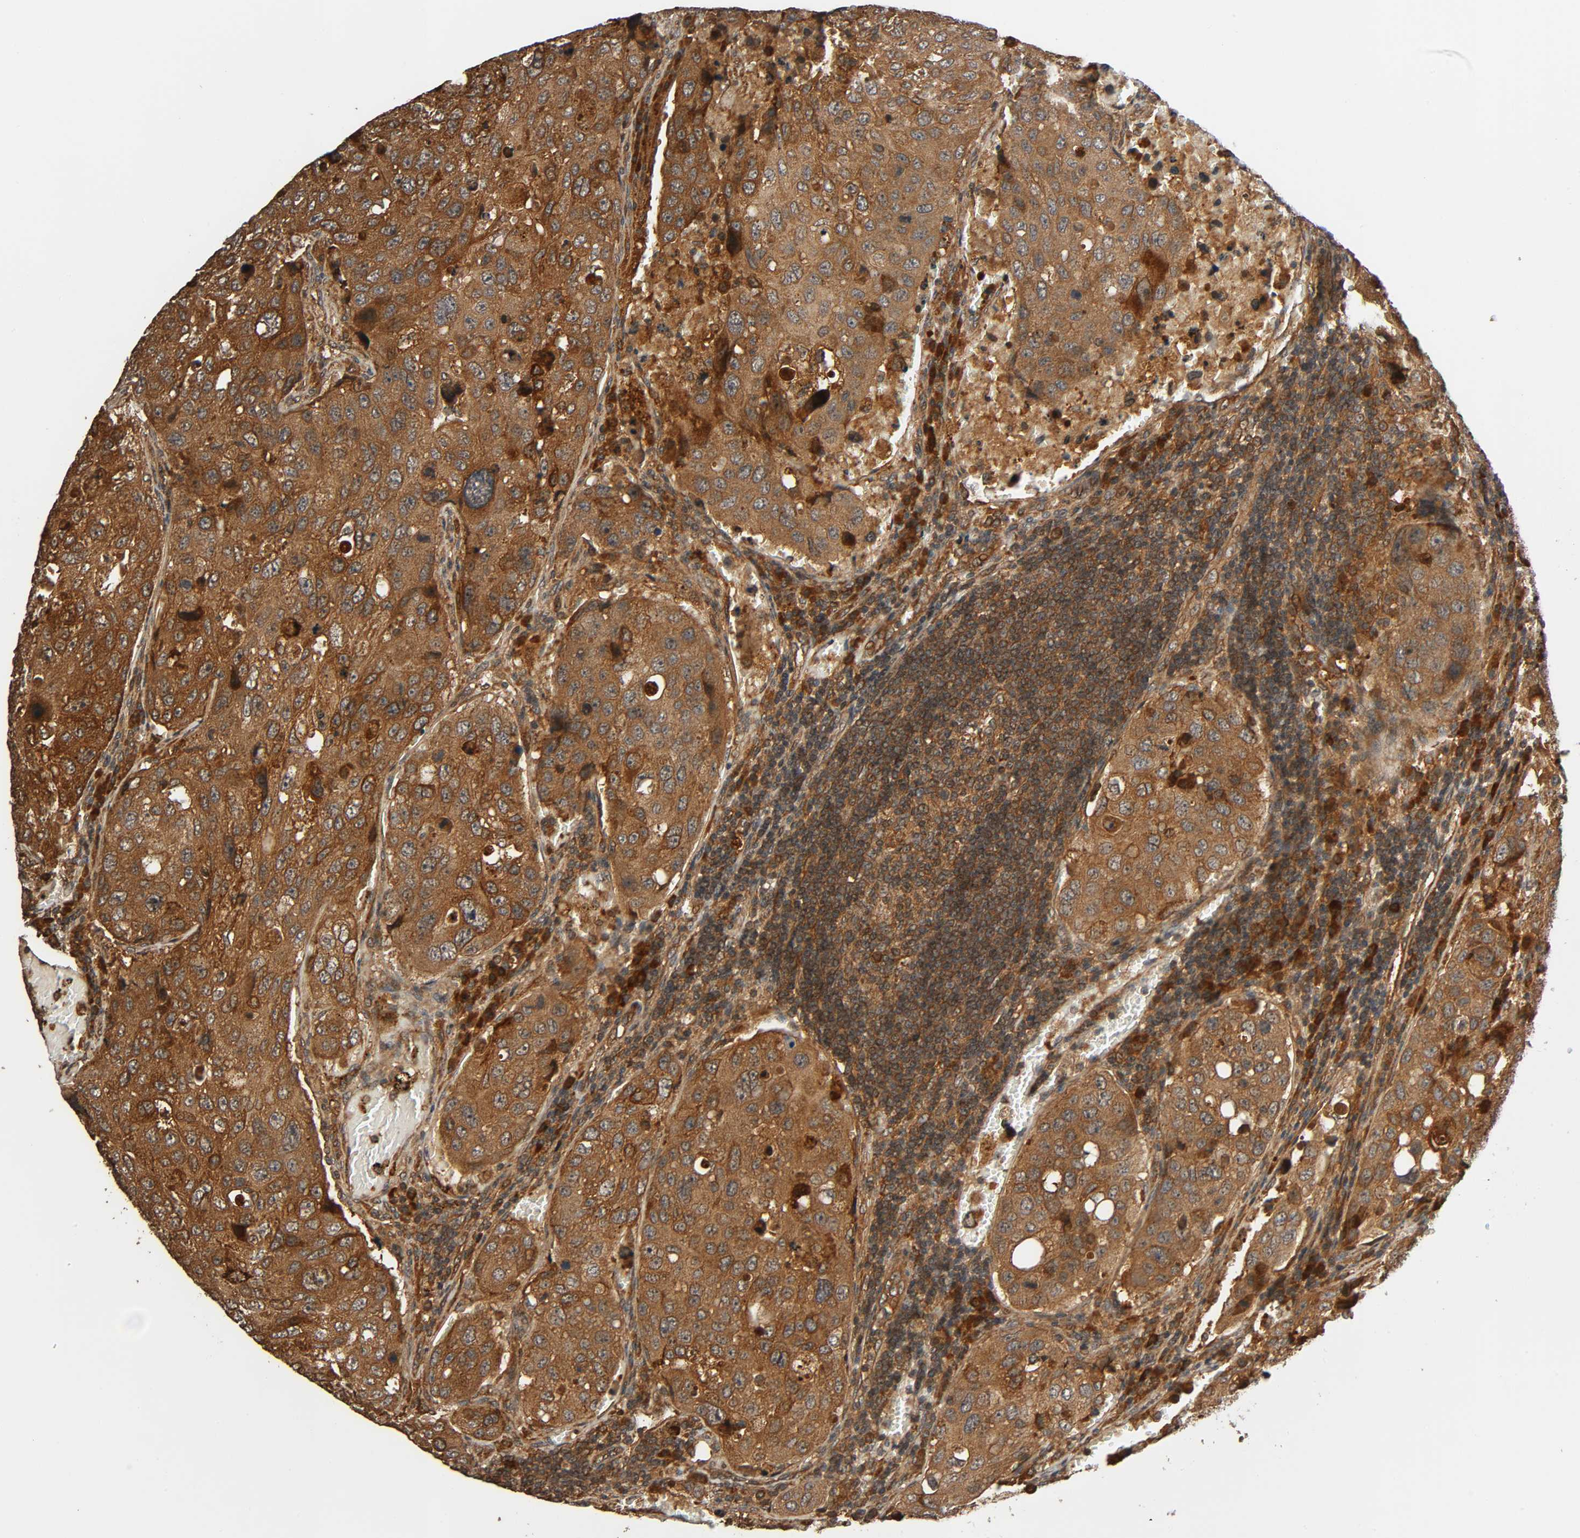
{"staining": {"intensity": "strong", "quantity": ">75%", "location": "cytoplasmic/membranous"}, "tissue": "urothelial cancer", "cell_type": "Tumor cells", "image_type": "cancer", "snomed": [{"axis": "morphology", "description": "Urothelial carcinoma, High grade"}, {"axis": "topography", "description": "Lymph node"}, {"axis": "topography", "description": "Urinary bladder"}], "caption": "Immunohistochemistry (IHC) histopathology image of neoplastic tissue: urothelial cancer stained using IHC reveals high levels of strong protein expression localized specifically in the cytoplasmic/membranous of tumor cells, appearing as a cytoplasmic/membranous brown color.", "gene": "MAP3K8", "patient": {"sex": "male", "age": 51}}